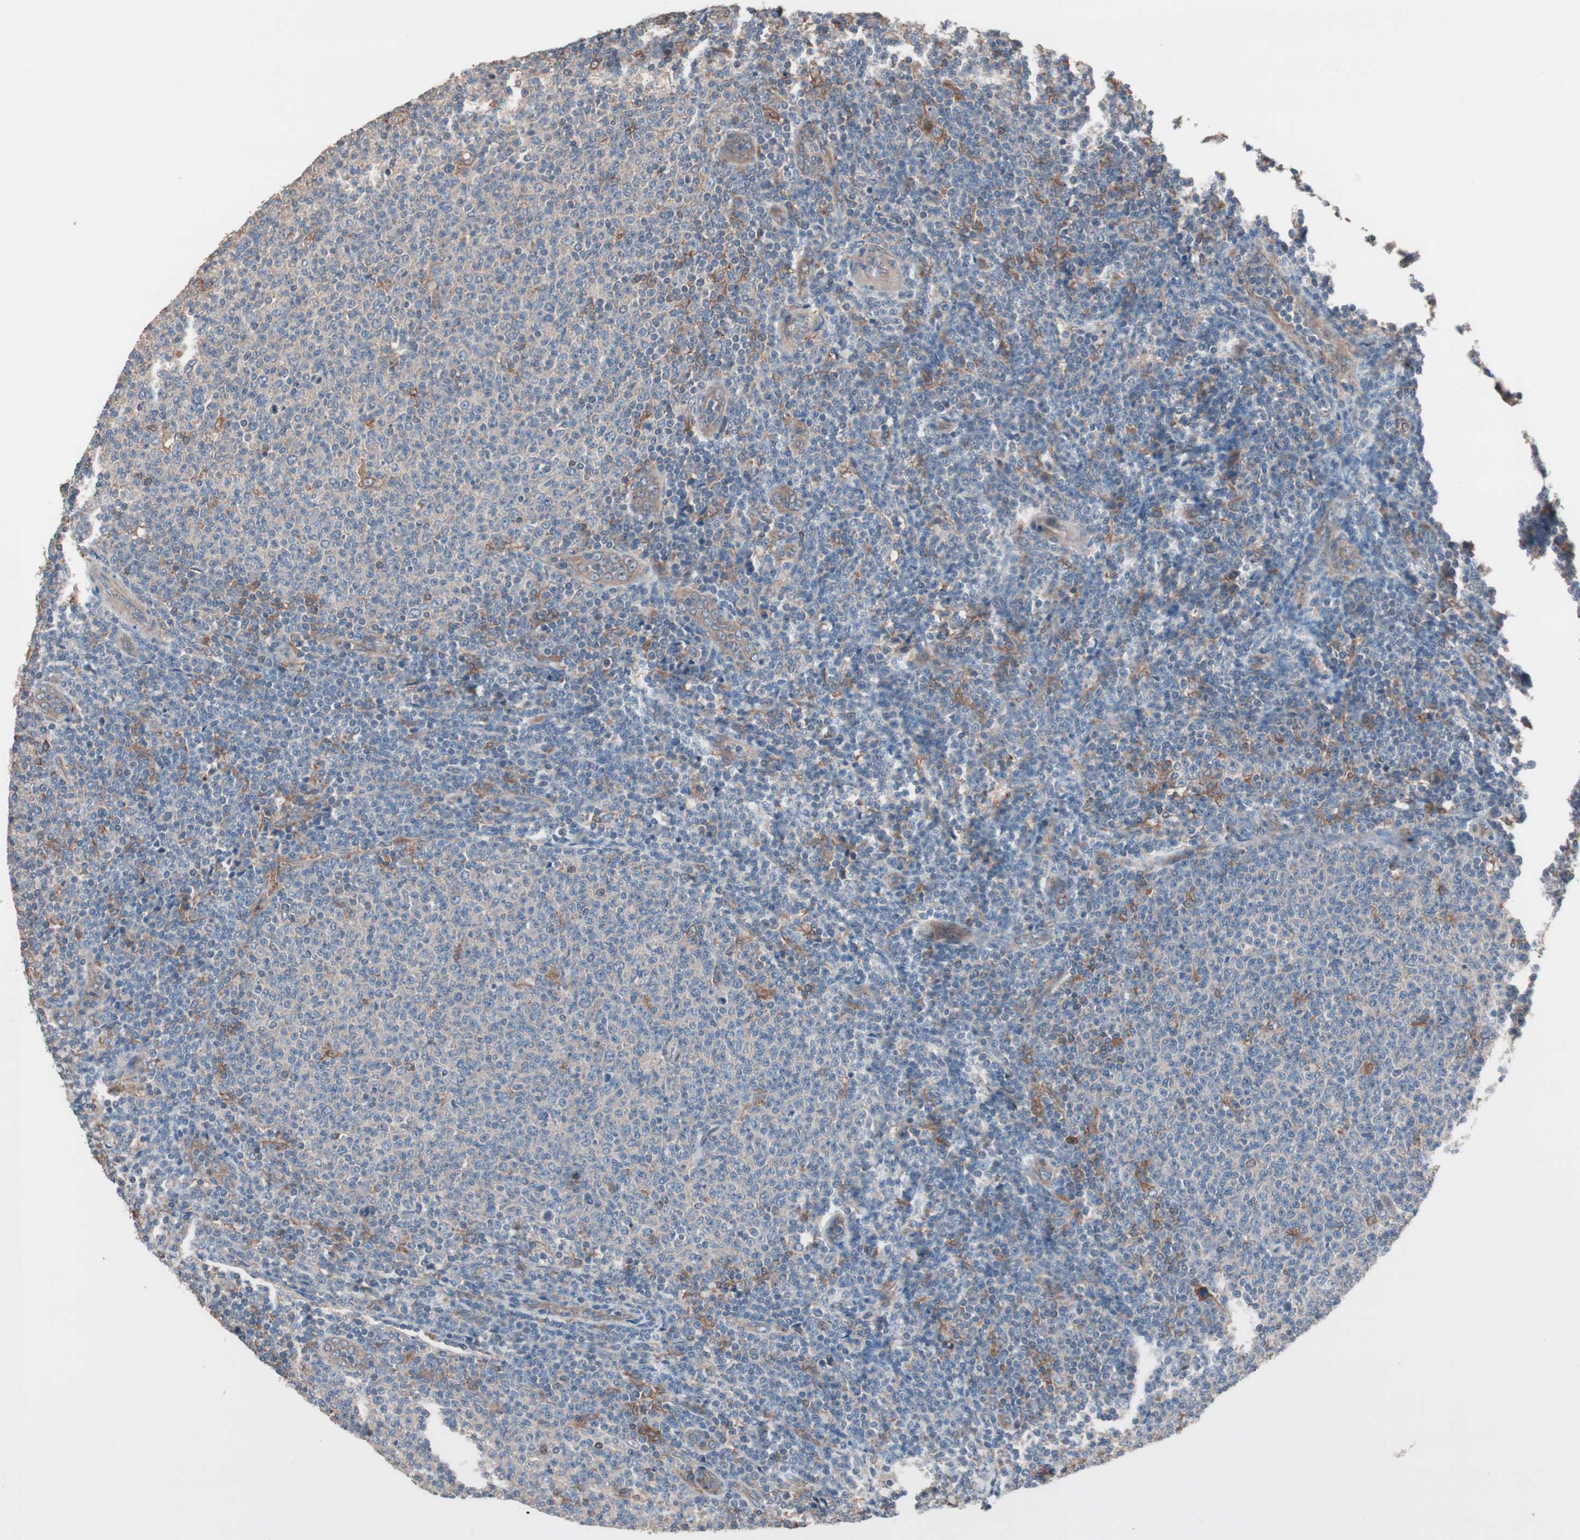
{"staining": {"intensity": "weak", "quantity": "<25%", "location": "cytoplasmic/membranous"}, "tissue": "lymphoma", "cell_type": "Tumor cells", "image_type": "cancer", "snomed": [{"axis": "morphology", "description": "Malignant lymphoma, non-Hodgkin's type, Low grade"}, {"axis": "topography", "description": "Lymph node"}], "caption": "High power microscopy photomicrograph of an immunohistochemistry (IHC) micrograph of lymphoma, revealing no significant staining in tumor cells.", "gene": "ATG7", "patient": {"sex": "male", "age": 66}}